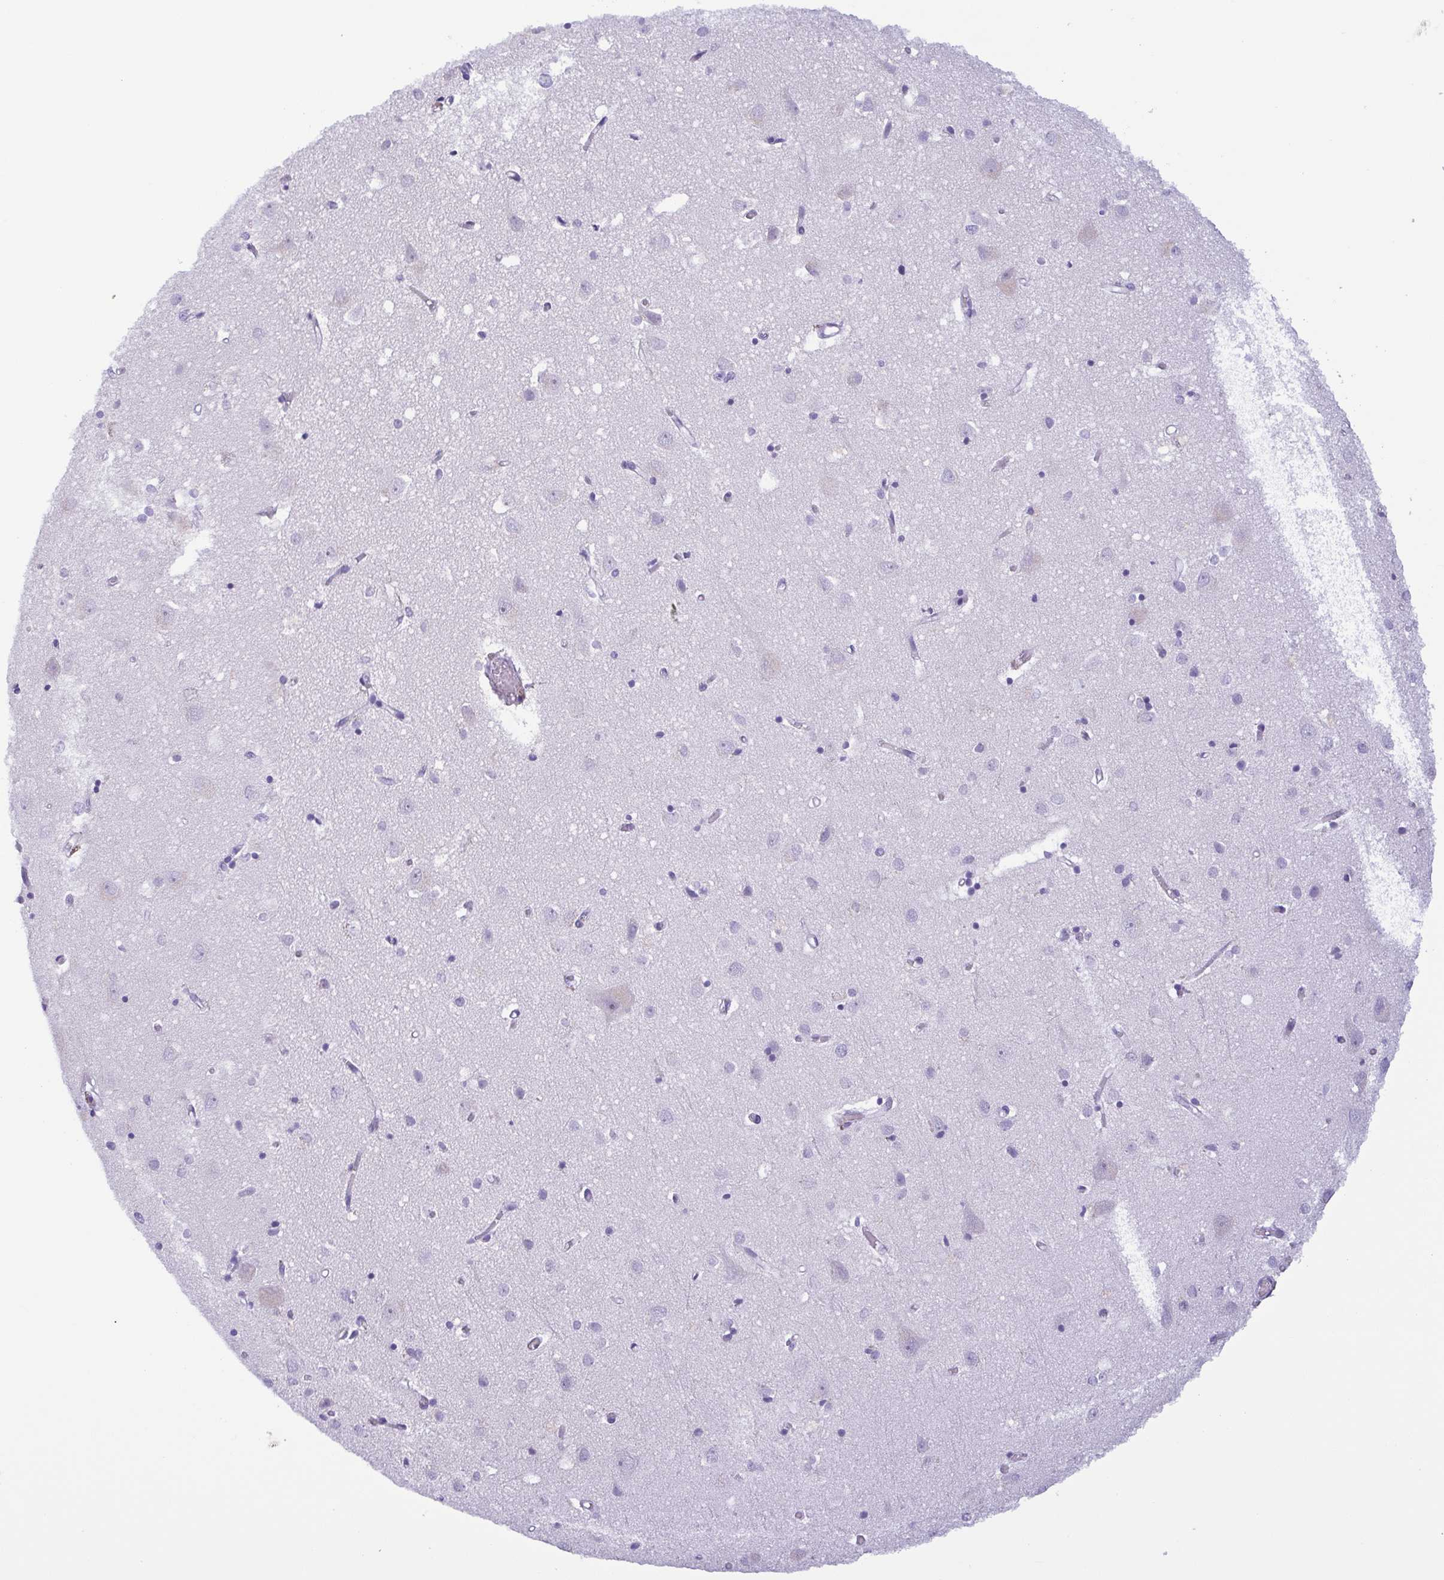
{"staining": {"intensity": "negative", "quantity": "none", "location": "none"}, "tissue": "cerebral cortex", "cell_type": "Endothelial cells", "image_type": "normal", "snomed": [{"axis": "morphology", "description": "Normal tissue, NOS"}, {"axis": "topography", "description": "Cerebral cortex"}], "caption": "Endothelial cells show no significant protein positivity in unremarkable cerebral cortex. (Immunohistochemistry, brightfield microscopy, high magnification).", "gene": "MYL7", "patient": {"sex": "male", "age": 70}}